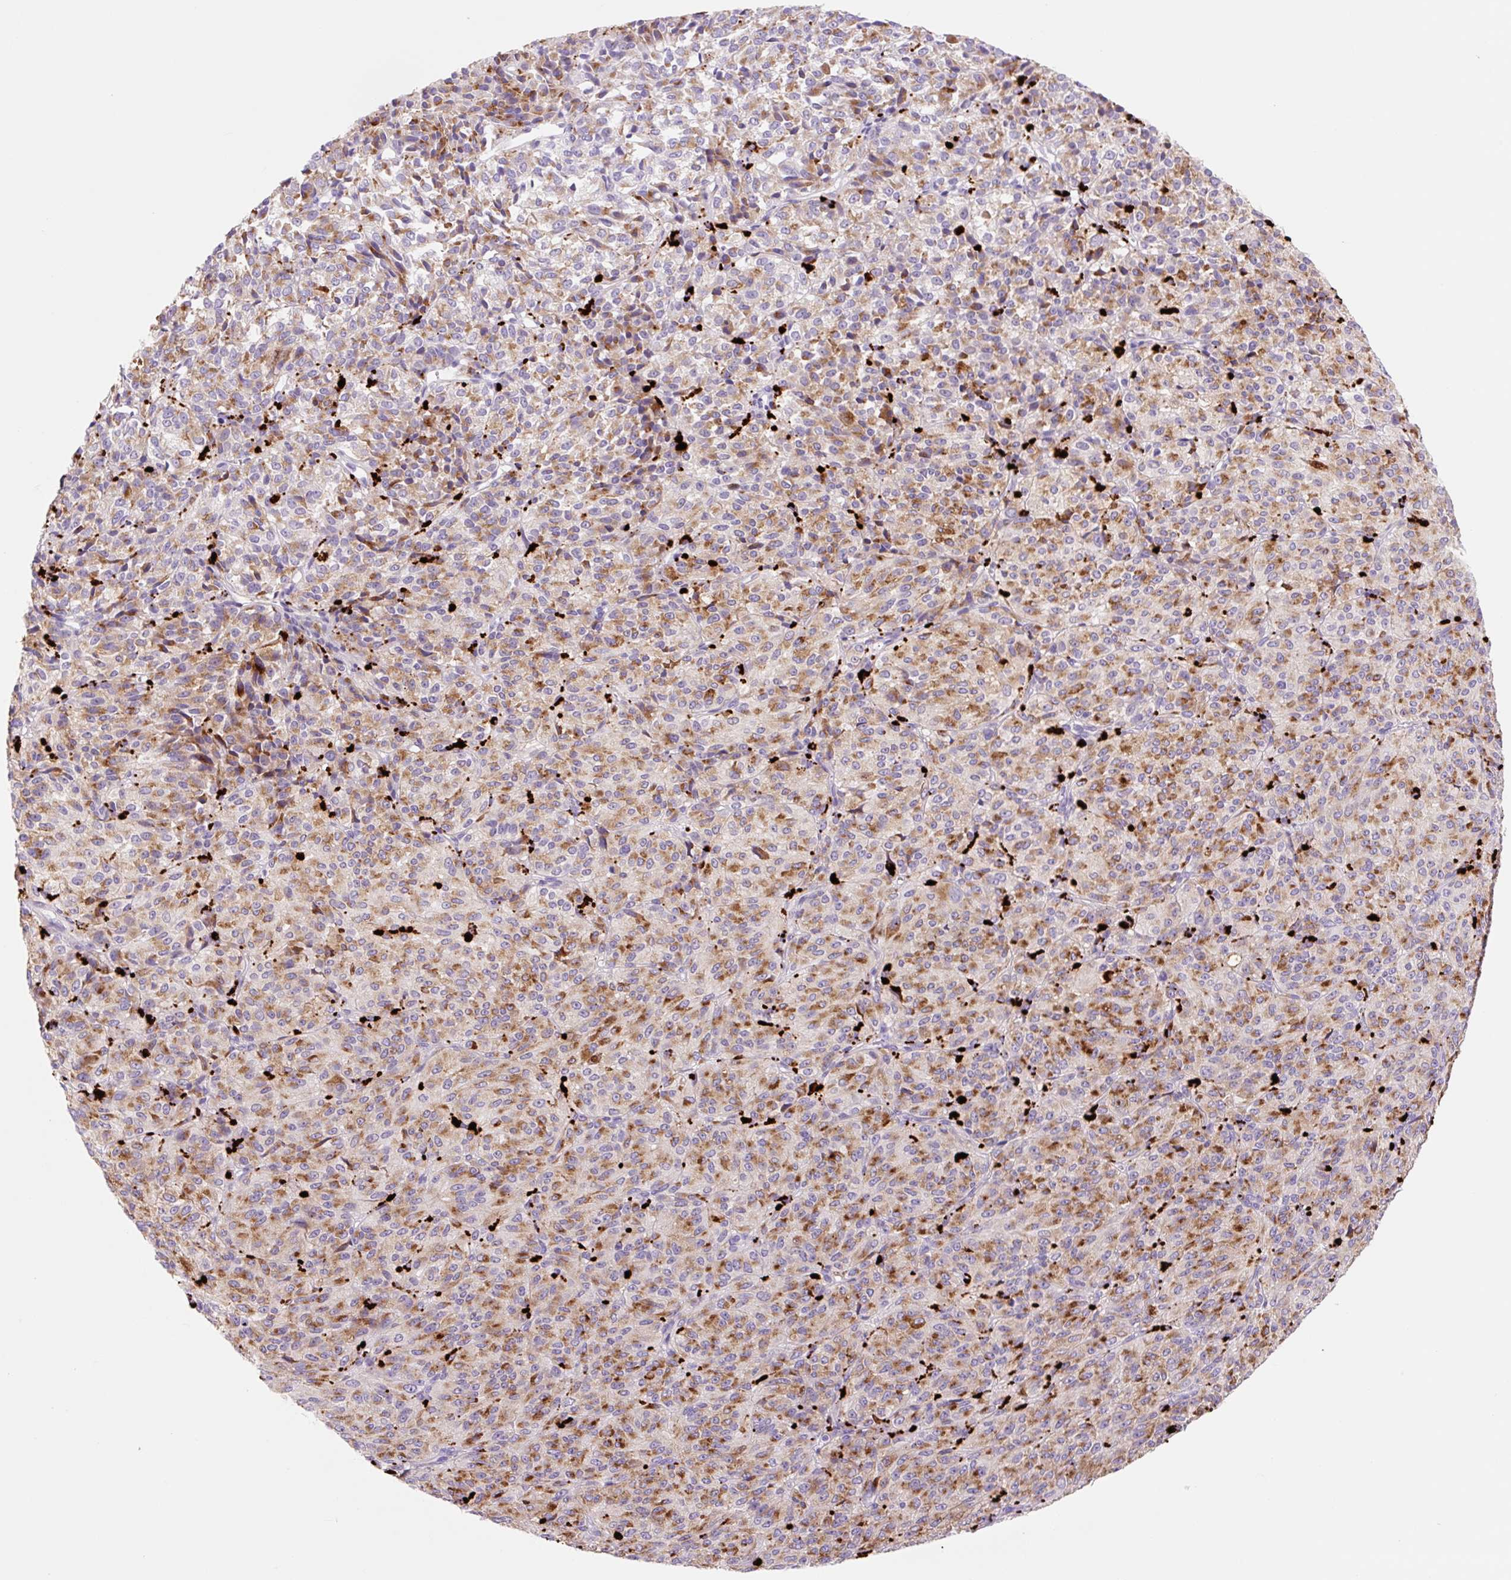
{"staining": {"intensity": "moderate", "quantity": ">75%", "location": "cytoplasmic/membranous"}, "tissue": "melanoma", "cell_type": "Tumor cells", "image_type": "cancer", "snomed": [{"axis": "morphology", "description": "Malignant melanoma, Metastatic site"}, {"axis": "topography", "description": "Brain"}], "caption": "IHC staining of melanoma, which reveals medium levels of moderate cytoplasmic/membranous staining in about >75% of tumor cells indicating moderate cytoplasmic/membranous protein expression. The staining was performed using DAB (brown) for protein detection and nuclei were counterstained in hematoxylin (blue).", "gene": "HEXA", "patient": {"sex": "female", "age": 56}}